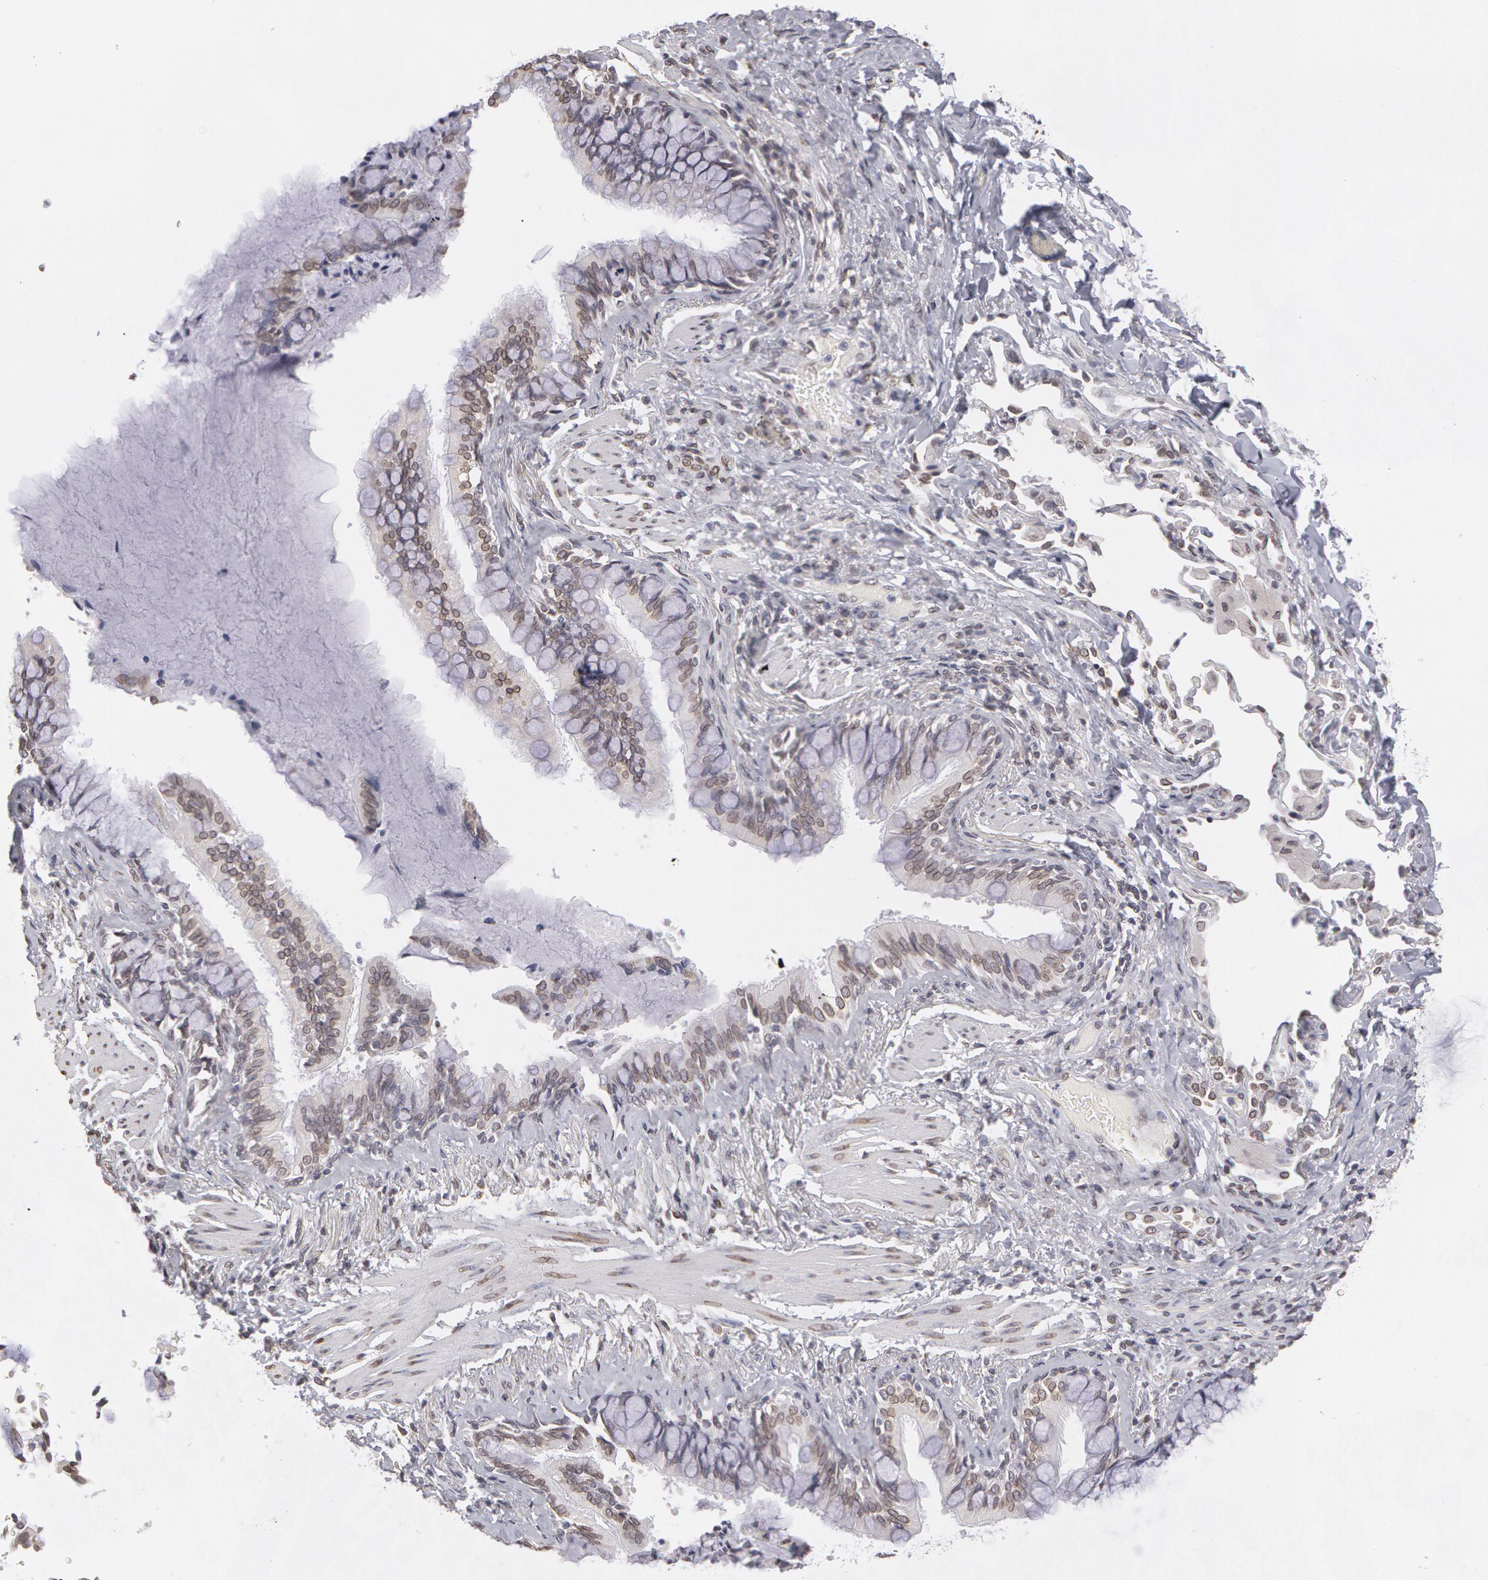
{"staining": {"intensity": "weak", "quantity": "<25%", "location": "nuclear"}, "tissue": "bronchus", "cell_type": "Respiratory epithelial cells", "image_type": "normal", "snomed": [{"axis": "morphology", "description": "Normal tissue, NOS"}, {"axis": "topography", "description": "Lung"}], "caption": "High power microscopy image of an IHC image of benign bronchus, revealing no significant staining in respiratory epithelial cells.", "gene": "EMD", "patient": {"sex": "male", "age": 54}}